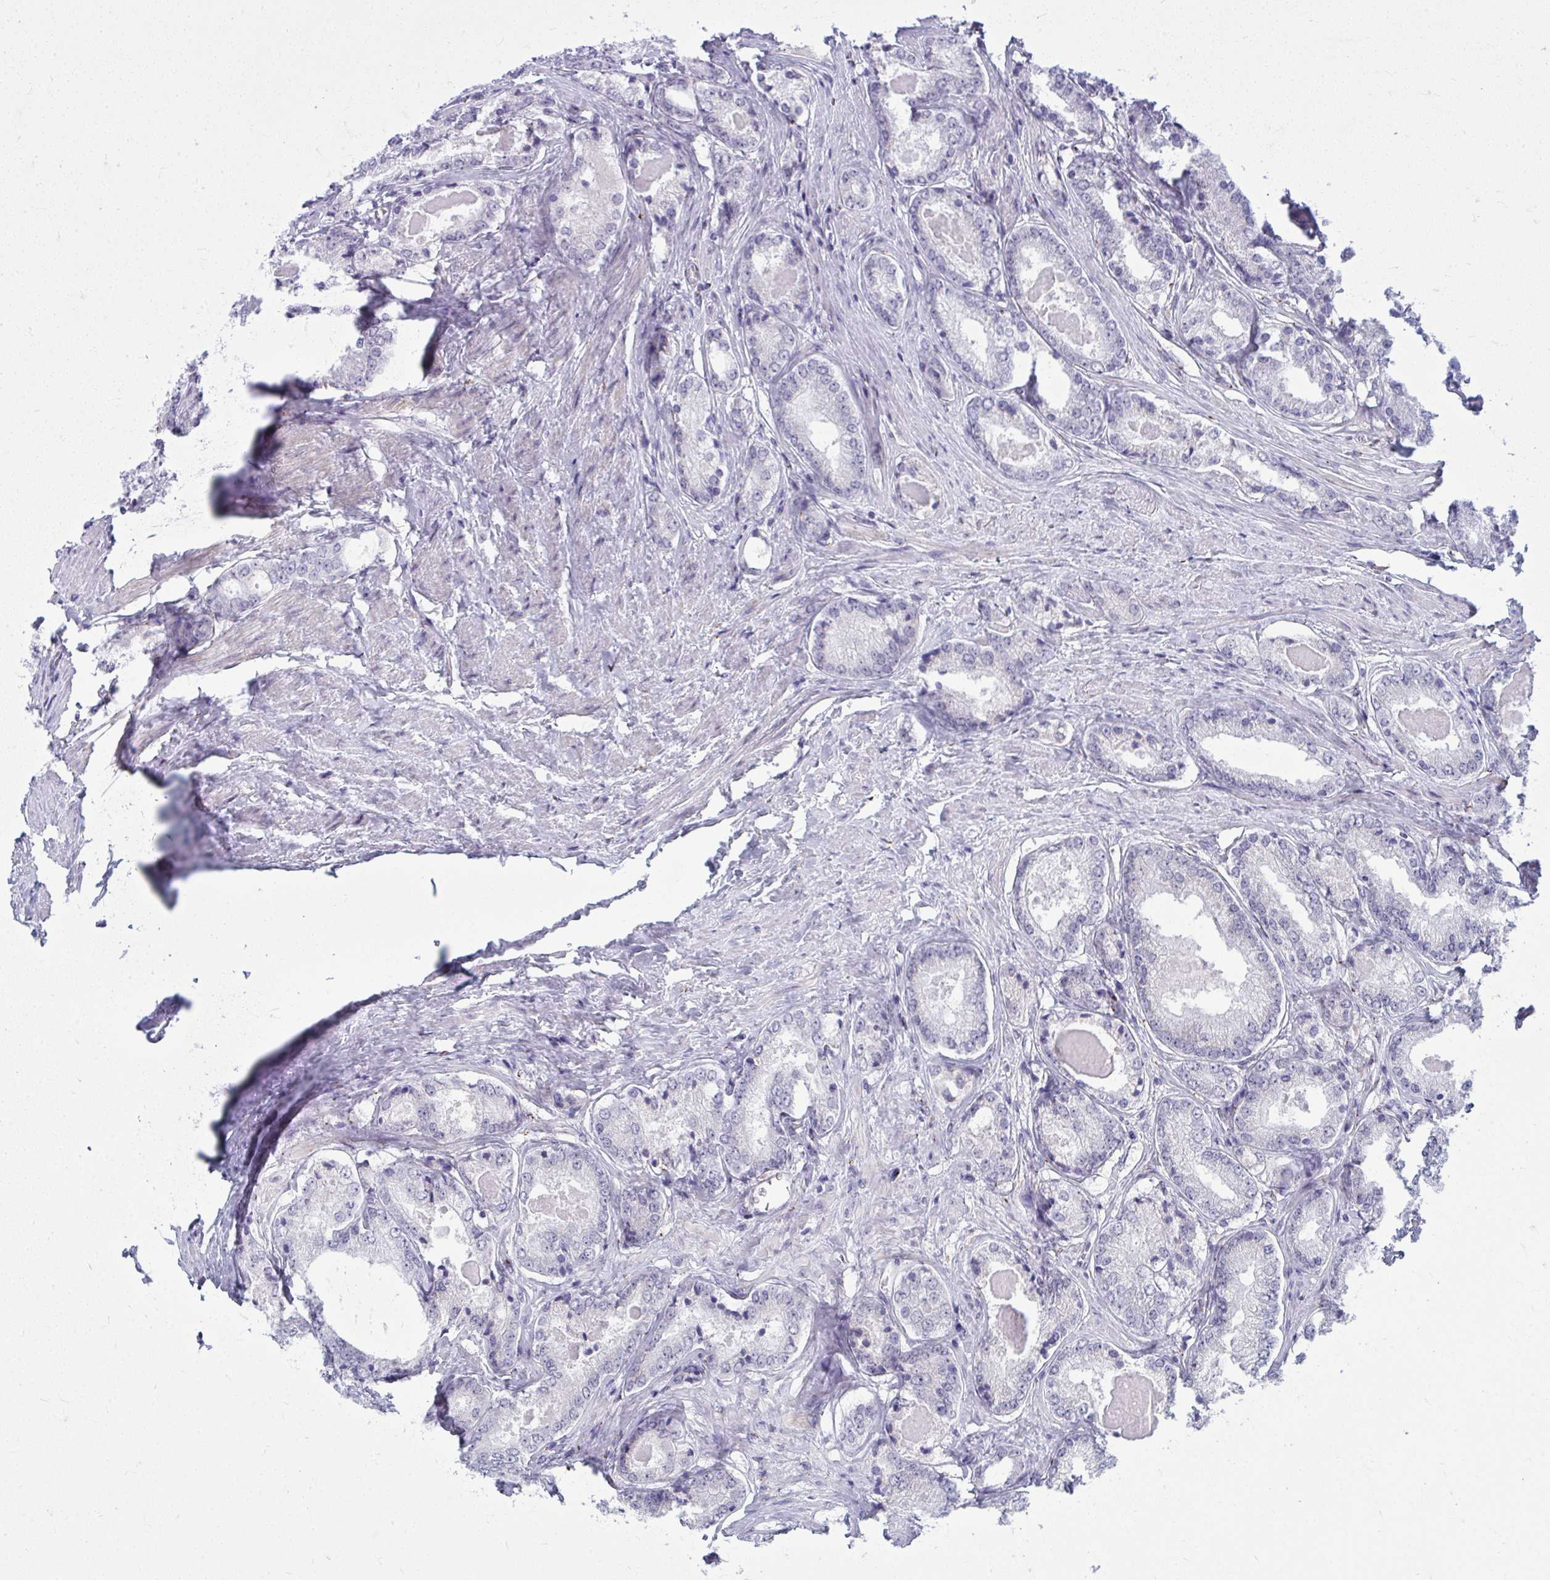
{"staining": {"intensity": "negative", "quantity": "none", "location": "none"}, "tissue": "prostate cancer", "cell_type": "Tumor cells", "image_type": "cancer", "snomed": [{"axis": "morphology", "description": "Adenocarcinoma, NOS"}, {"axis": "morphology", "description": "Adenocarcinoma, Low grade"}, {"axis": "topography", "description": "Prostate"}], "caption": "A high-resolution image shows IHC staining of prostate low-grade adenocarcinoma, which displays no significant expression in tumor cells.", "gene": "DTX4", "patient": {"sex": "male", "age": 68}}